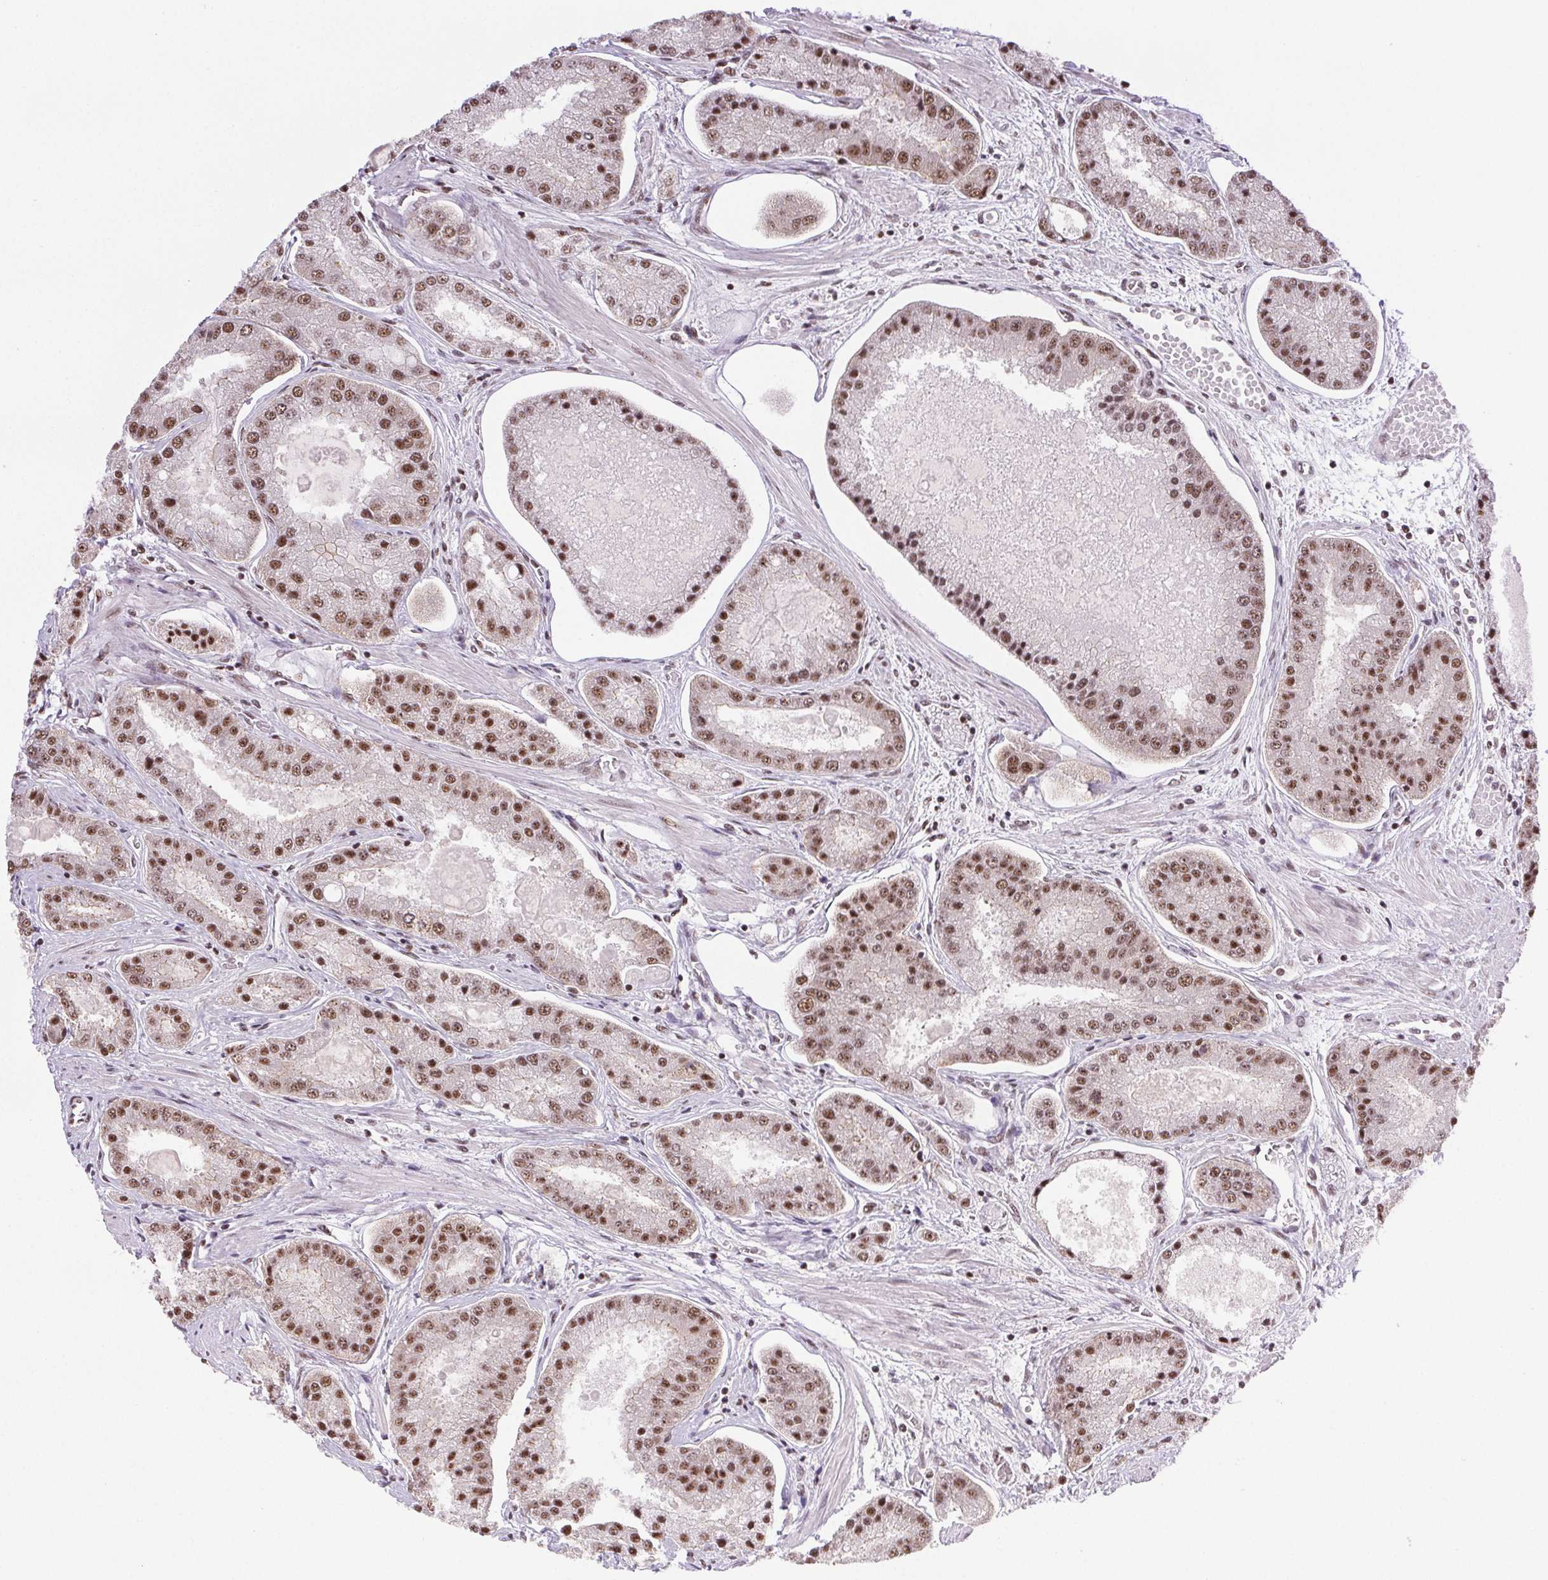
{"staining": {"intensity": "moderate", "quantity": ">75%", "location": "nuclear"}, "tissue": "prostate cancer", "cell_type": "Tumor cells", "image_type": "cancer", "snomed": [{"axis": "morphology", "description": "Adenocarcinoma, High grade"}, {"axis": "topography", "description": "Prostate"}], "caption": "An IHC histopathology image of tumor tissue is shown. Protein staining in brown highlights moderate nuclear positivity in high-grade adenocarcinoma (prostate) within tumor cells.", "gene": "IK", "patient": {"sex": "male", "age": 67}}